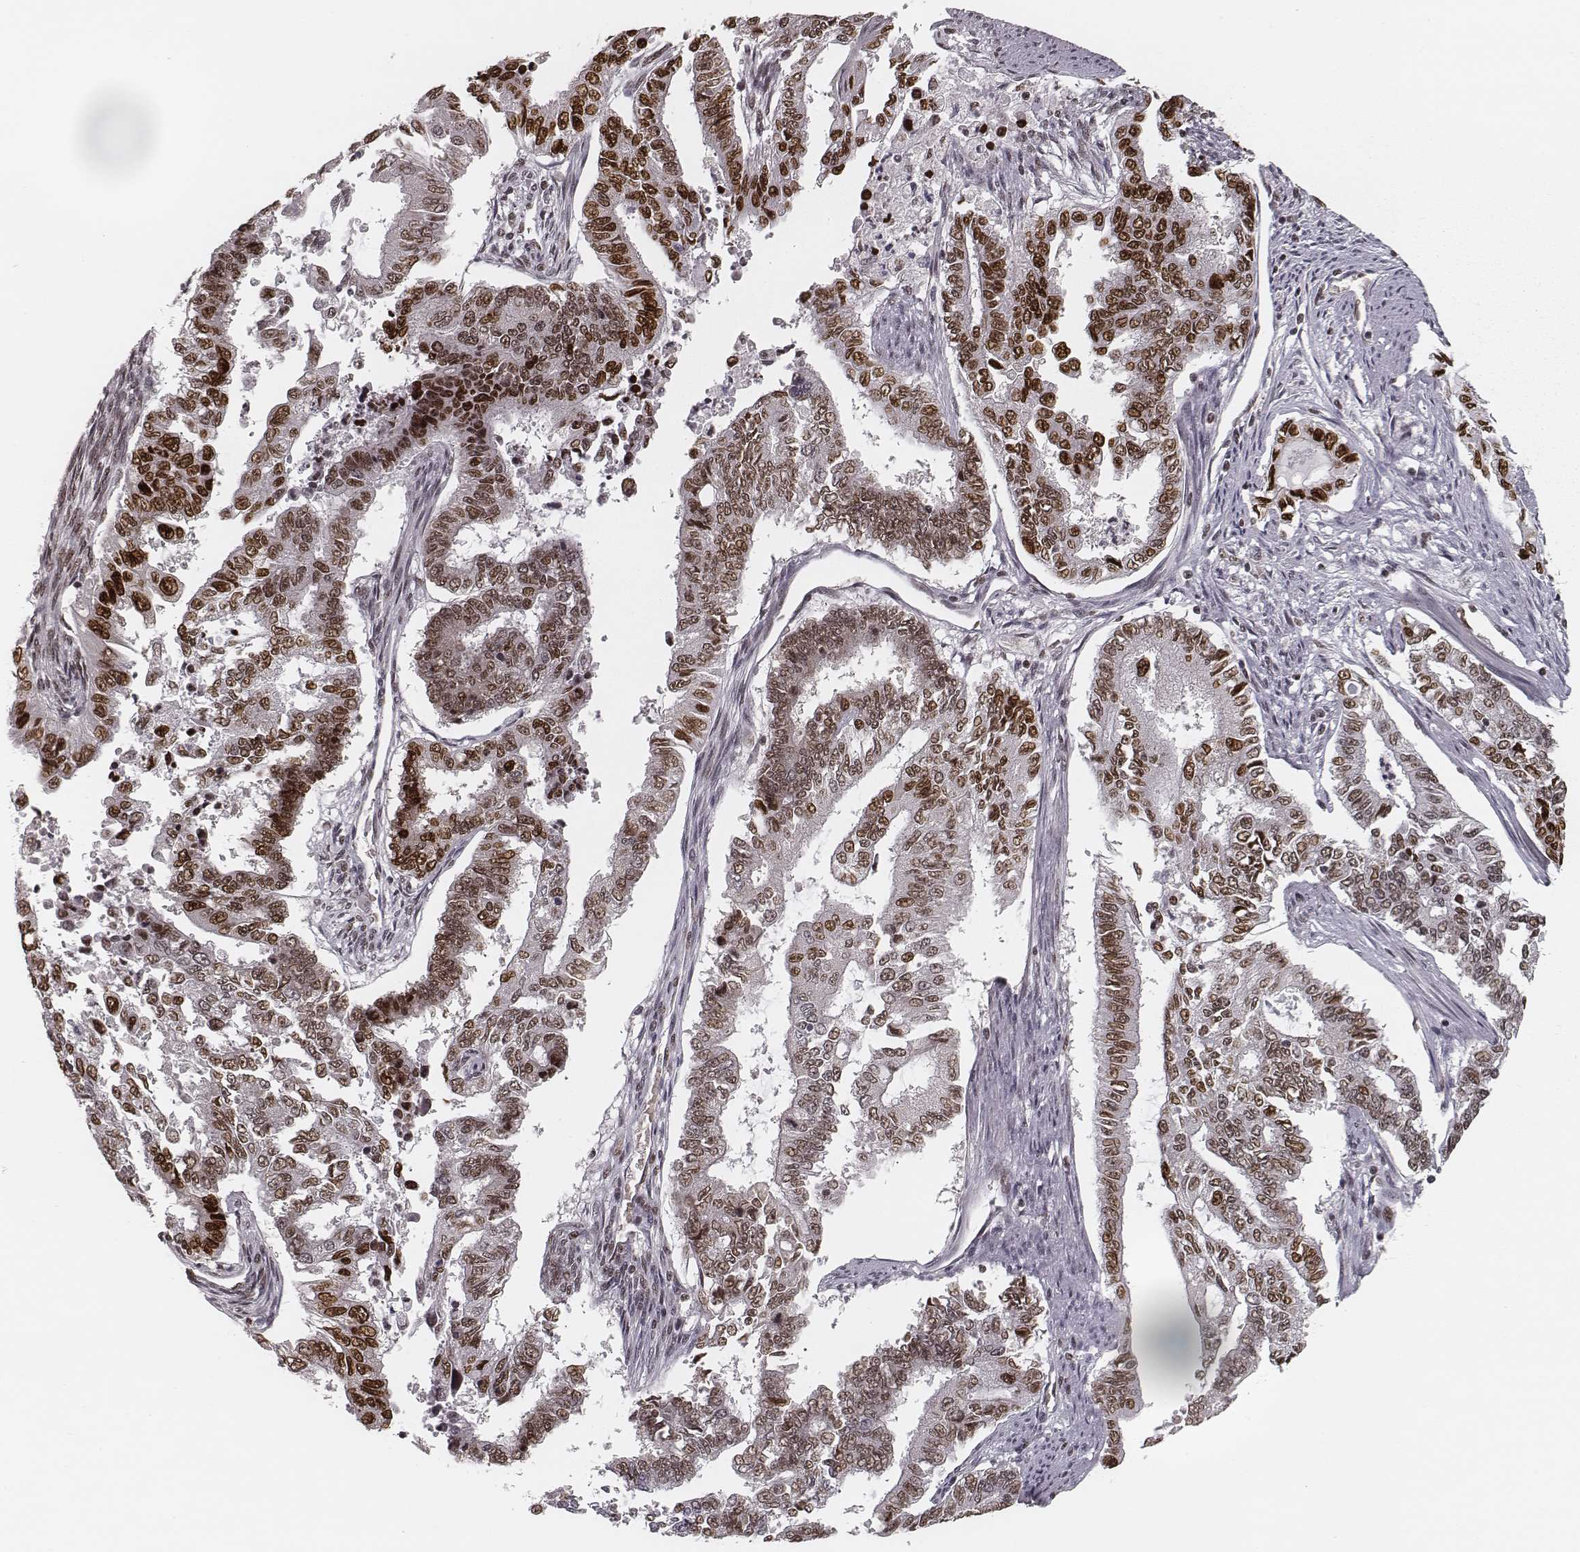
{"staining": {"intensity": "moderate", "quantity": ">75%", "location": "nuclear"}, "tissue": "endometrial cancer", "cell_type": "Tumor cells", "image_type": "cancer", "snomed": [{"axis": "morphology", "description": "Adenocarcinoma, NOS"}, {"axis": "topography", "description": "Uterus"}], "caption": "DAB (3,3'-diaminobenzidine) immunohistochemical staining of human adenocarcinoma (endometrial) shows moderate nuclear protein staining in approximately >75% of tumor cells. The protein of interest is stained brown, and the nuclei are stained in blue (DAB (3,3'-diaminobenzidine) IHC with brightfield microscopy, high magnification).", "gene": "HMGA2", "patient": {"sex": "female", "age": 59}}